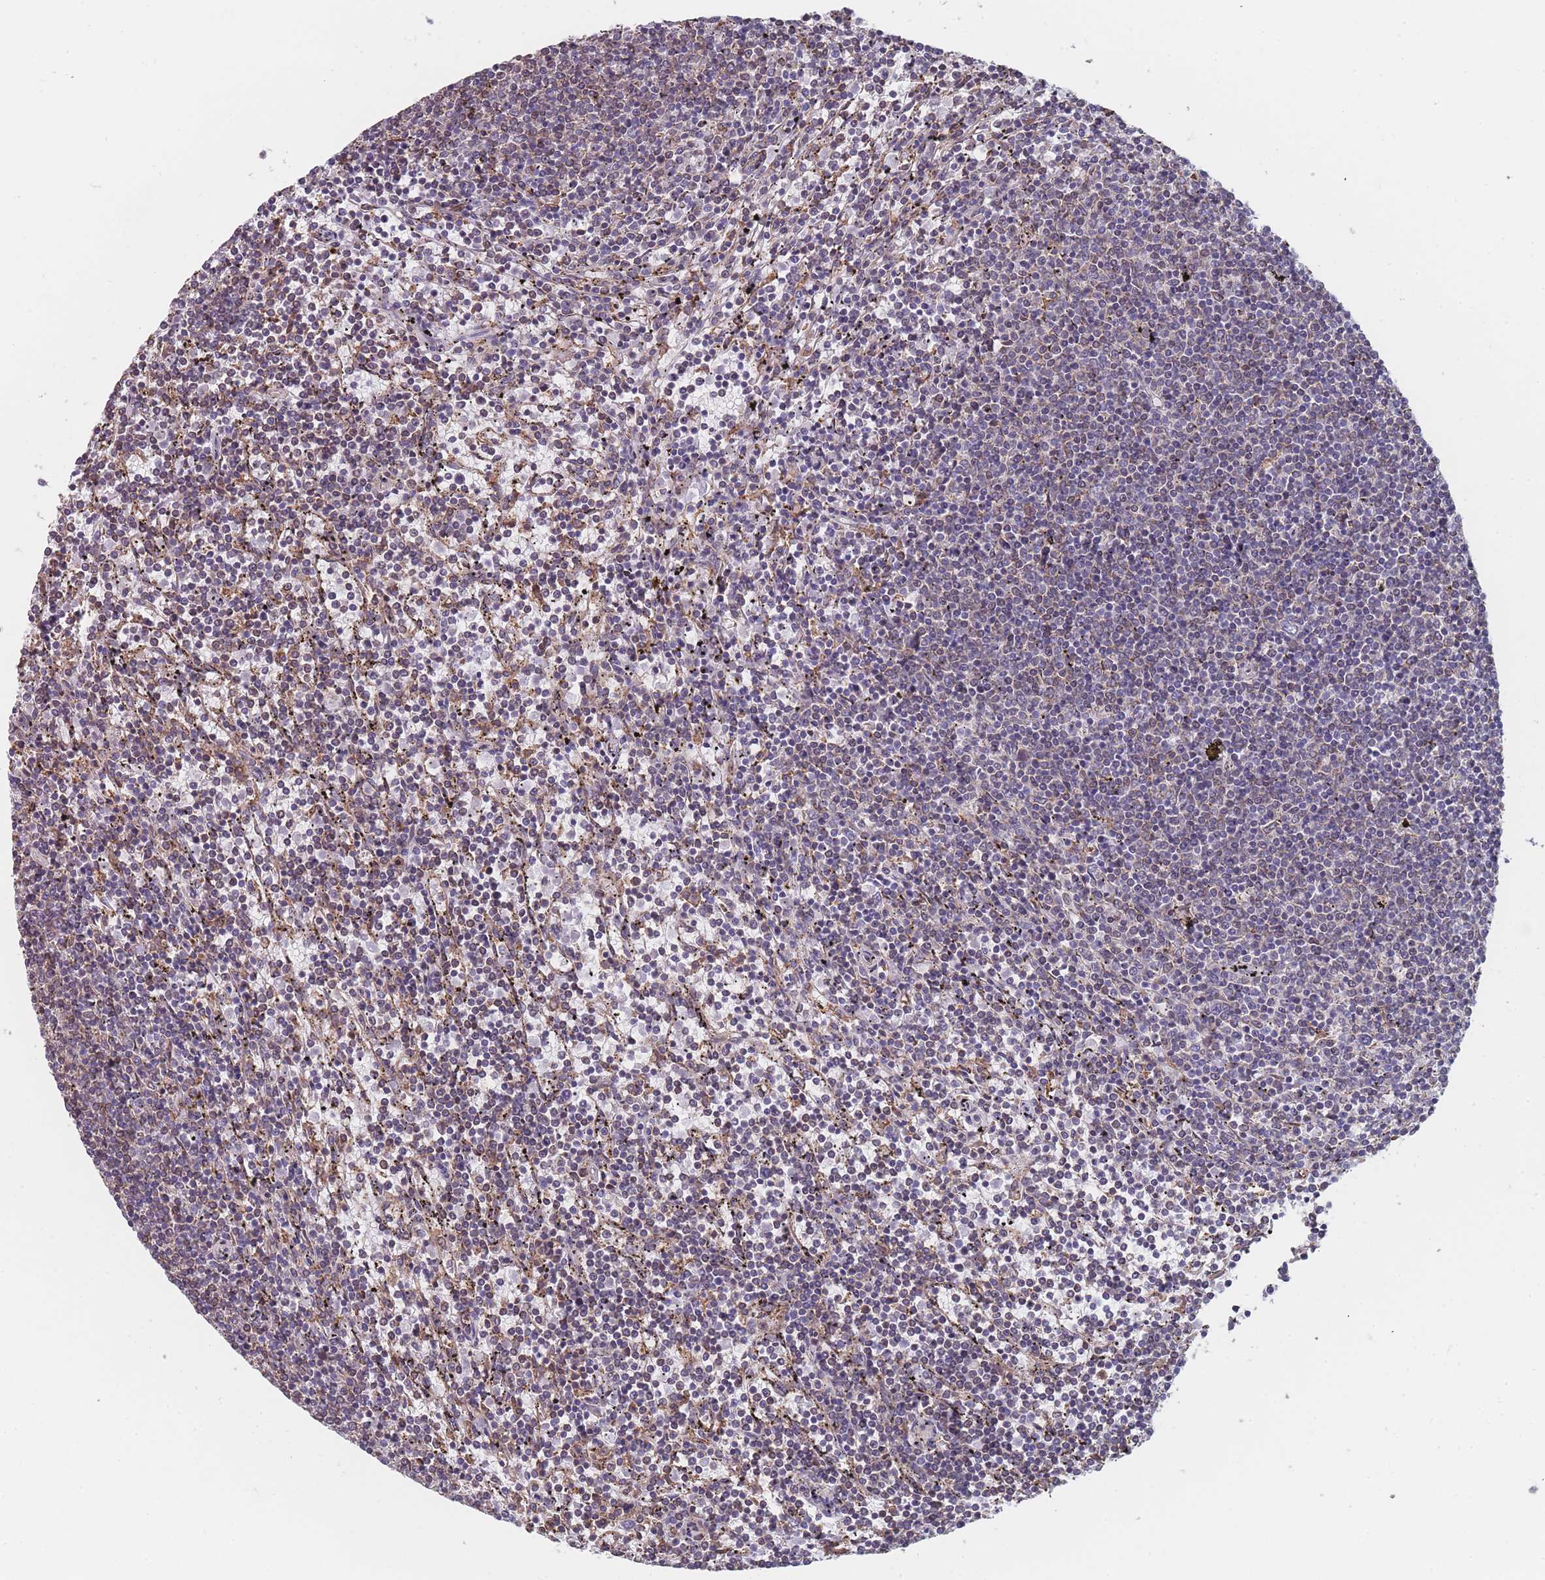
{"staining": {"intensity": "negative", "quantity": "none", "location": "none"}, "tissue": "lymphoma", "cell_type": "Tumor cells", "image_type": "cancer", "snomed": [{"axis": "morphology", "description": "Malignant lymphoma, non-Hodgkin's type, Low grade"}, {"axis": "topography", "description": "Spleen"}], "caption": "The histopathology image reveals no staining of tumor cells in lymphoma. (DAB immunohistochemistry with hematoxylin counter stain).", "gene": "OR7C2", "patient": {"sex": "female", "age": 50}}